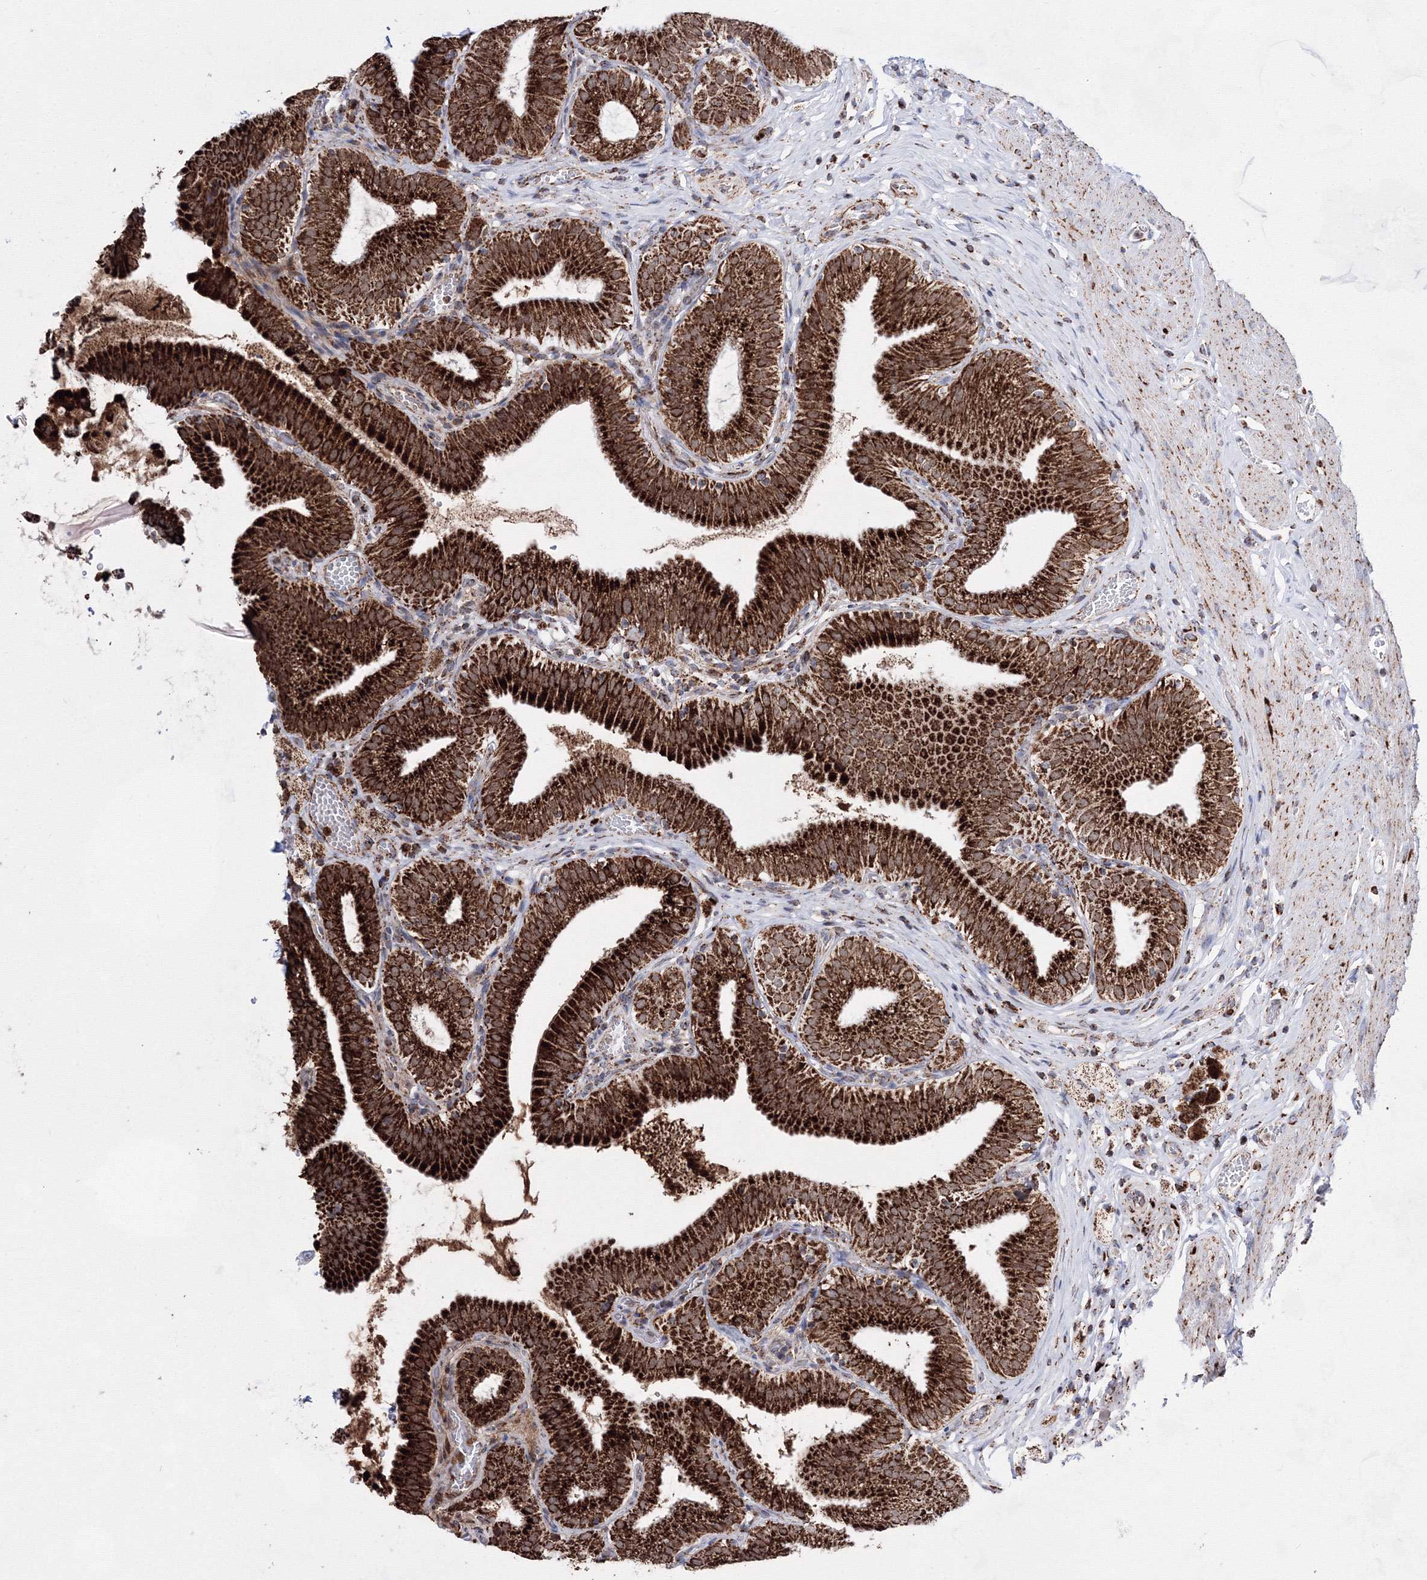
{"staining": {"intensity": "strong", "quantity": ">75%", "location": "cytoplasmic/membranous"}, "tissue": "gallbladder", "cell_type": "Glandular cells", "image_type": "normal", "snomed": [{"axis": "morphology", "description": "Normal tissue, NOS"}, {"axis": "topography", "description": "Gallbladder"}], "caption": "An IHC histopathology image of benign tissue is shown. Protein staining in brown shows strong cytoplasmic/membranous positivity in gallbladder within glandular cells. (IHC, brightfield microscopy, high magnification).", "gene": "HADHB", "patient": {"sex": "male", "age": 54}}